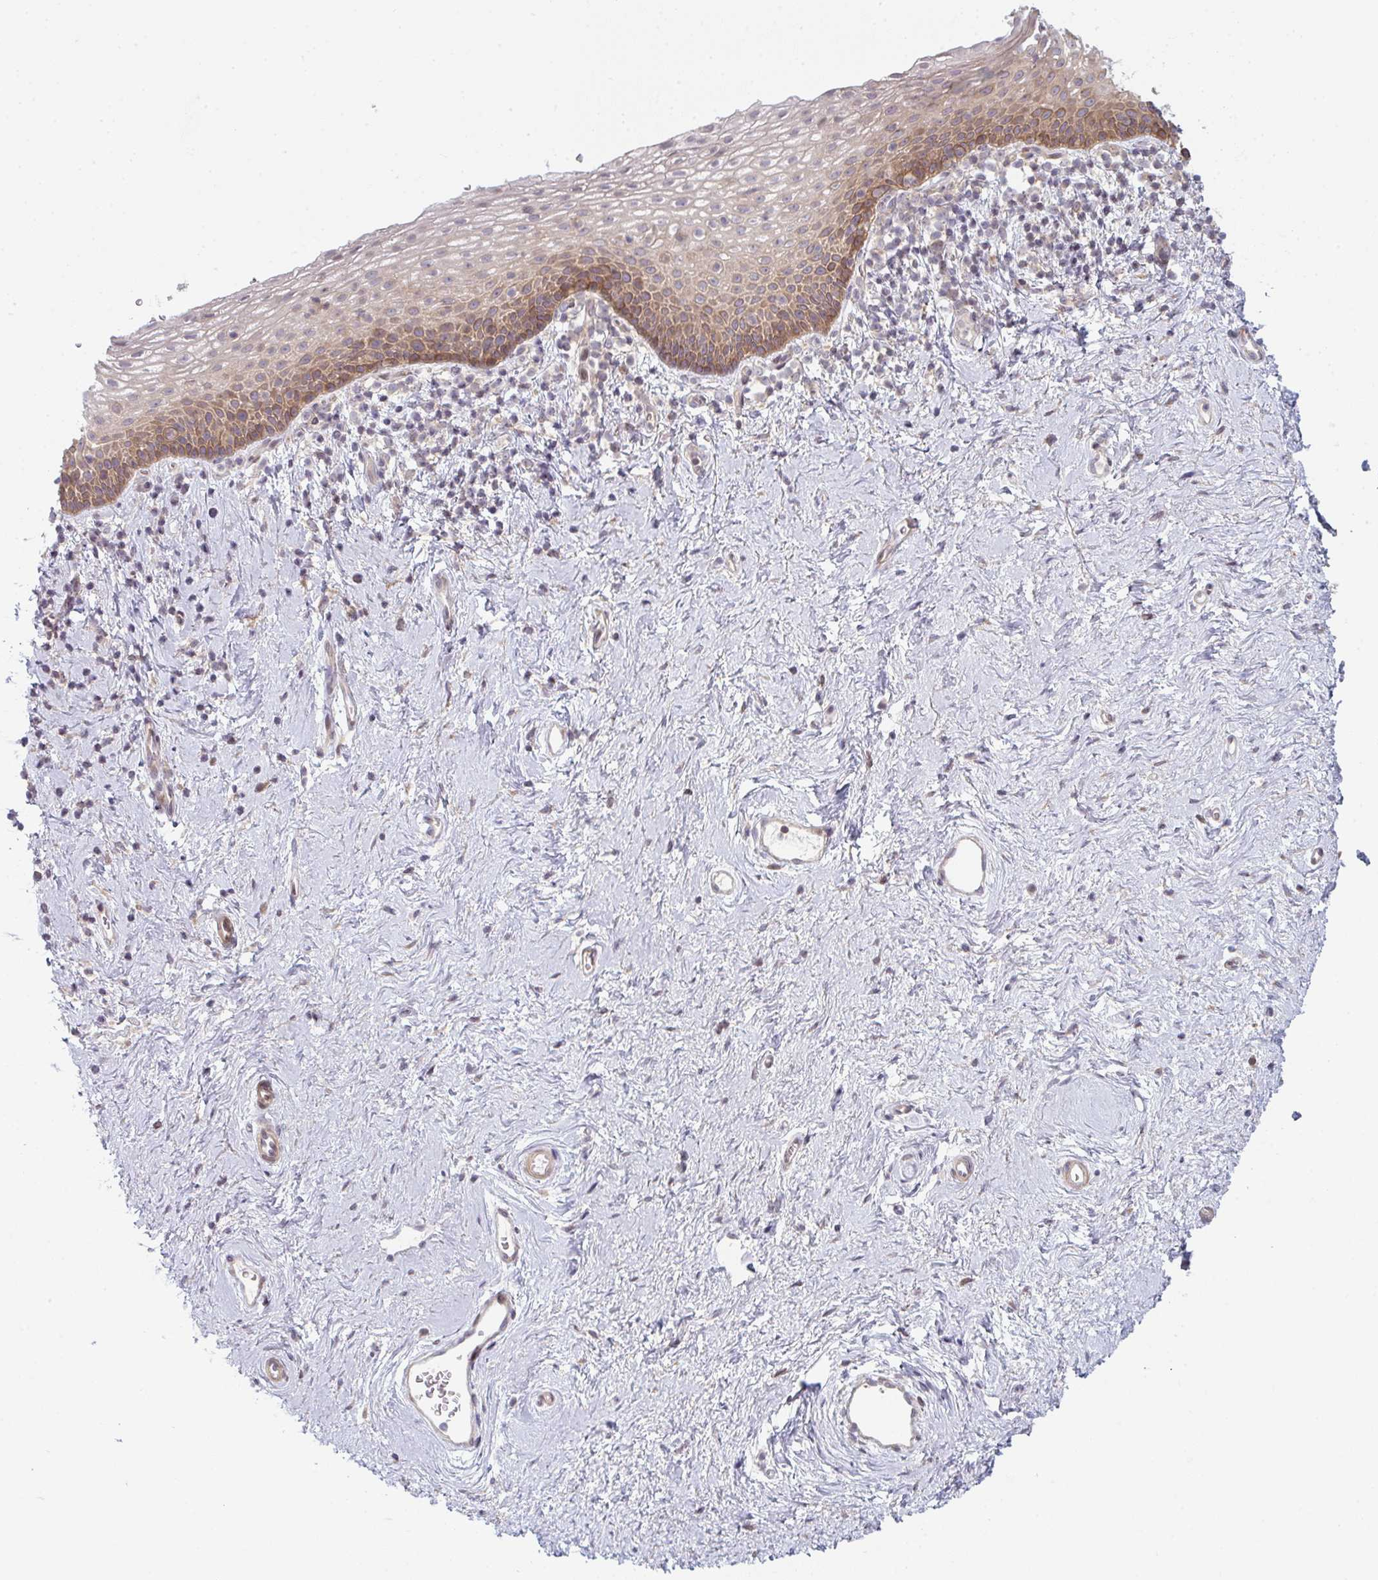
{"staining": {"intensity": "moderate", "quantity": "25%-75%", "location": "cytoplasmic/membranous"}, "tissue": "vagina", "cell_type": "Squamous epithelial cells", "image_type": "normal", "snomed": [{"axis": "morphology", "description": "Normal tissue, NOS"}, {"axis": "topography", "description": "Vagina"}], "caption": "A brown stain shows moderate cytoplasmic/membranous expression of a protein in squamous epithelial cells of benign human vagina.", "gene": "TMEM237", "patient": {"sex": "female", "age": 61}}